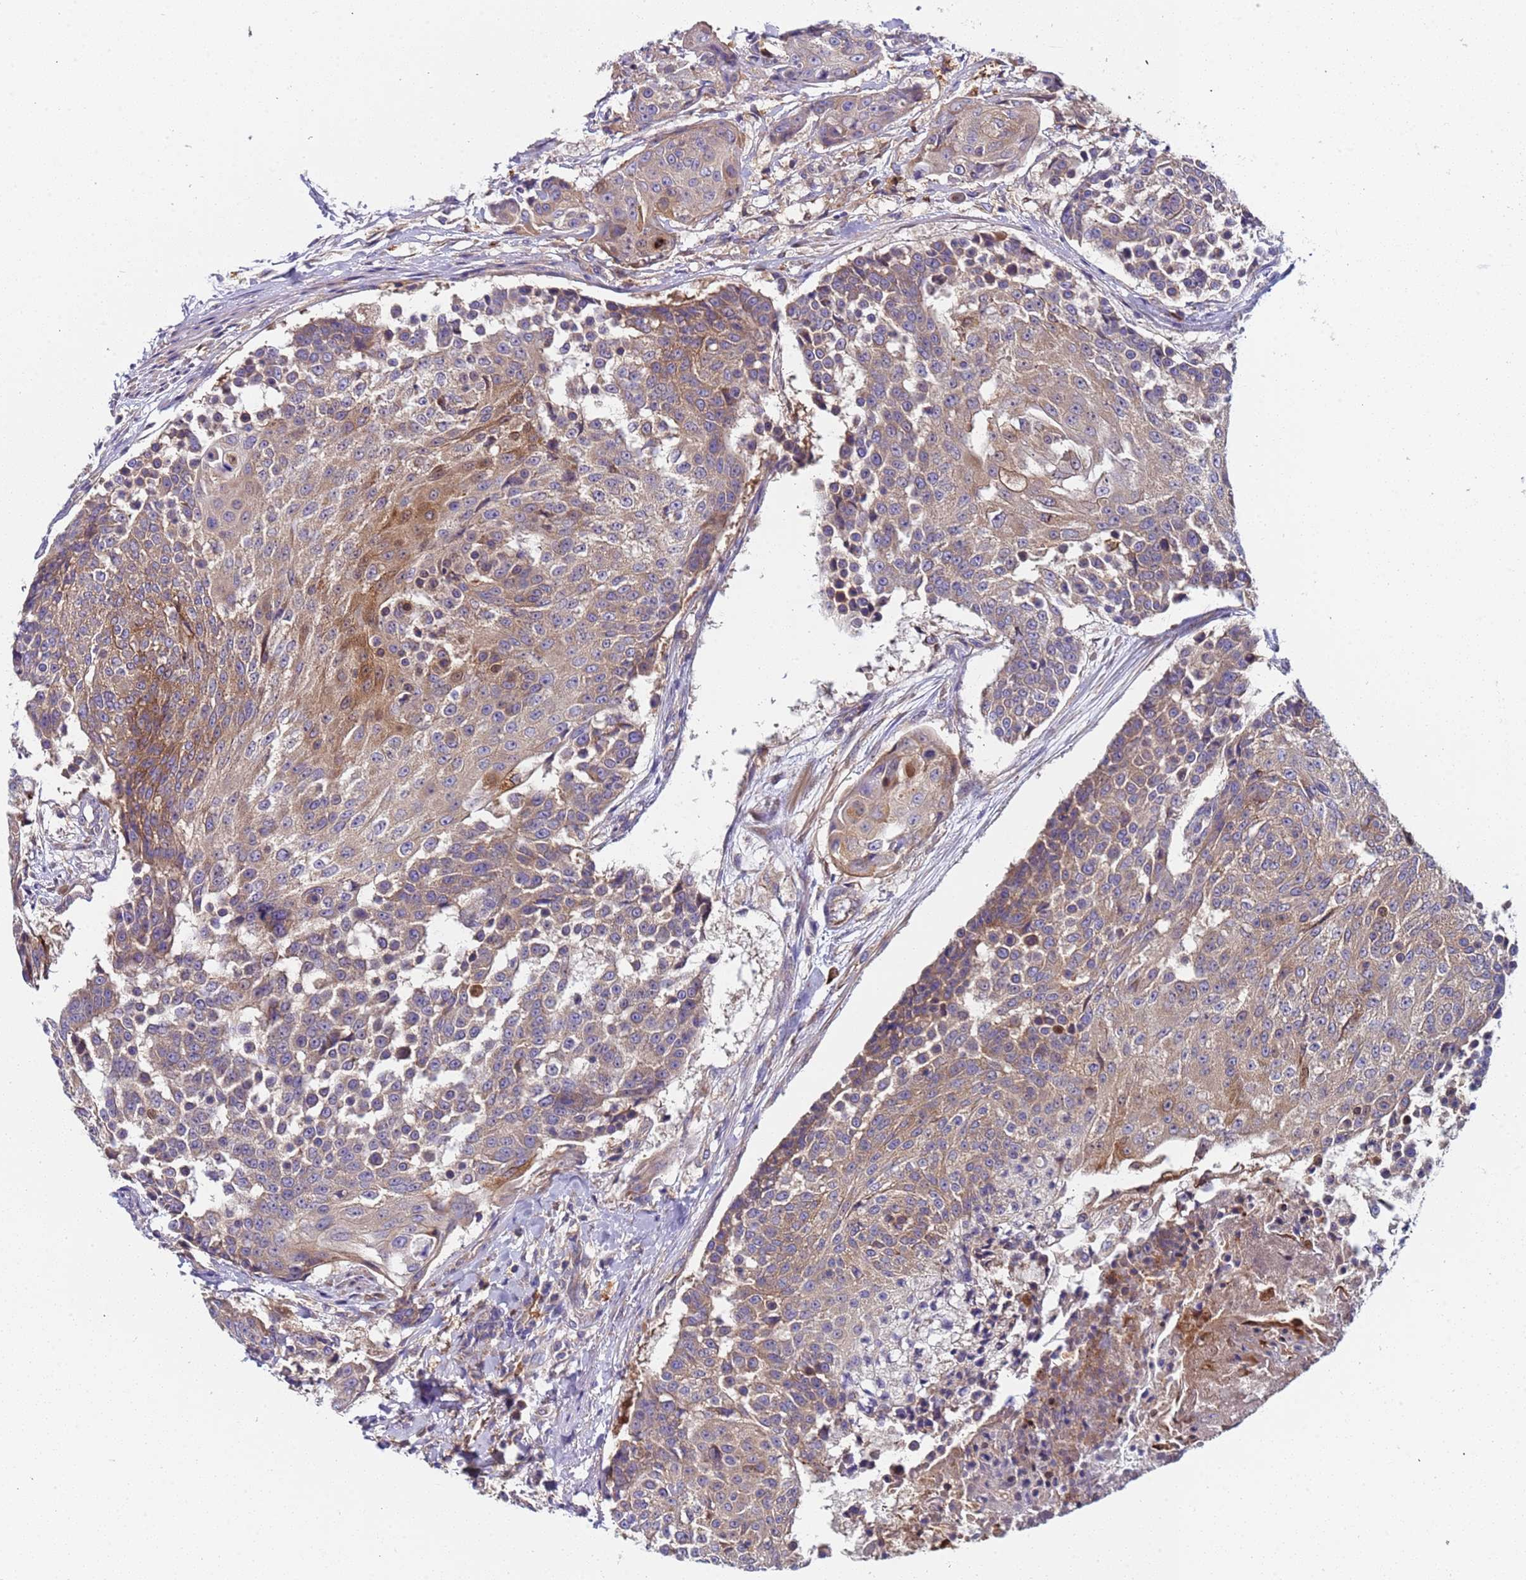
{"staining": {"intensity": "moderate", "quantity": "<25%", "location": "cytoplasmic/membranous"}, "tissue": "urothelial cancer", "cell_type": "Tumor cells", "image_type": "cancer", "snomed": [{"axis": "morphology", "description": "Urothelial carcinoma, High grade"}, {"axis": "topography", "description": "Urinary bladder"}], "caption": "Immunohistochemical staining of human urothelial carcinoma (high-grade) reveals low levels of moderate cytoplasmic/membranous protein positivity in approximately <25% of tumor cells. (Stains: DAB in brown, nuclei in blue, Microscopy: brightfield microscopy at high magnification).", "gene": "PAQR7", "patient": {"sex": "female", "age": 63}}